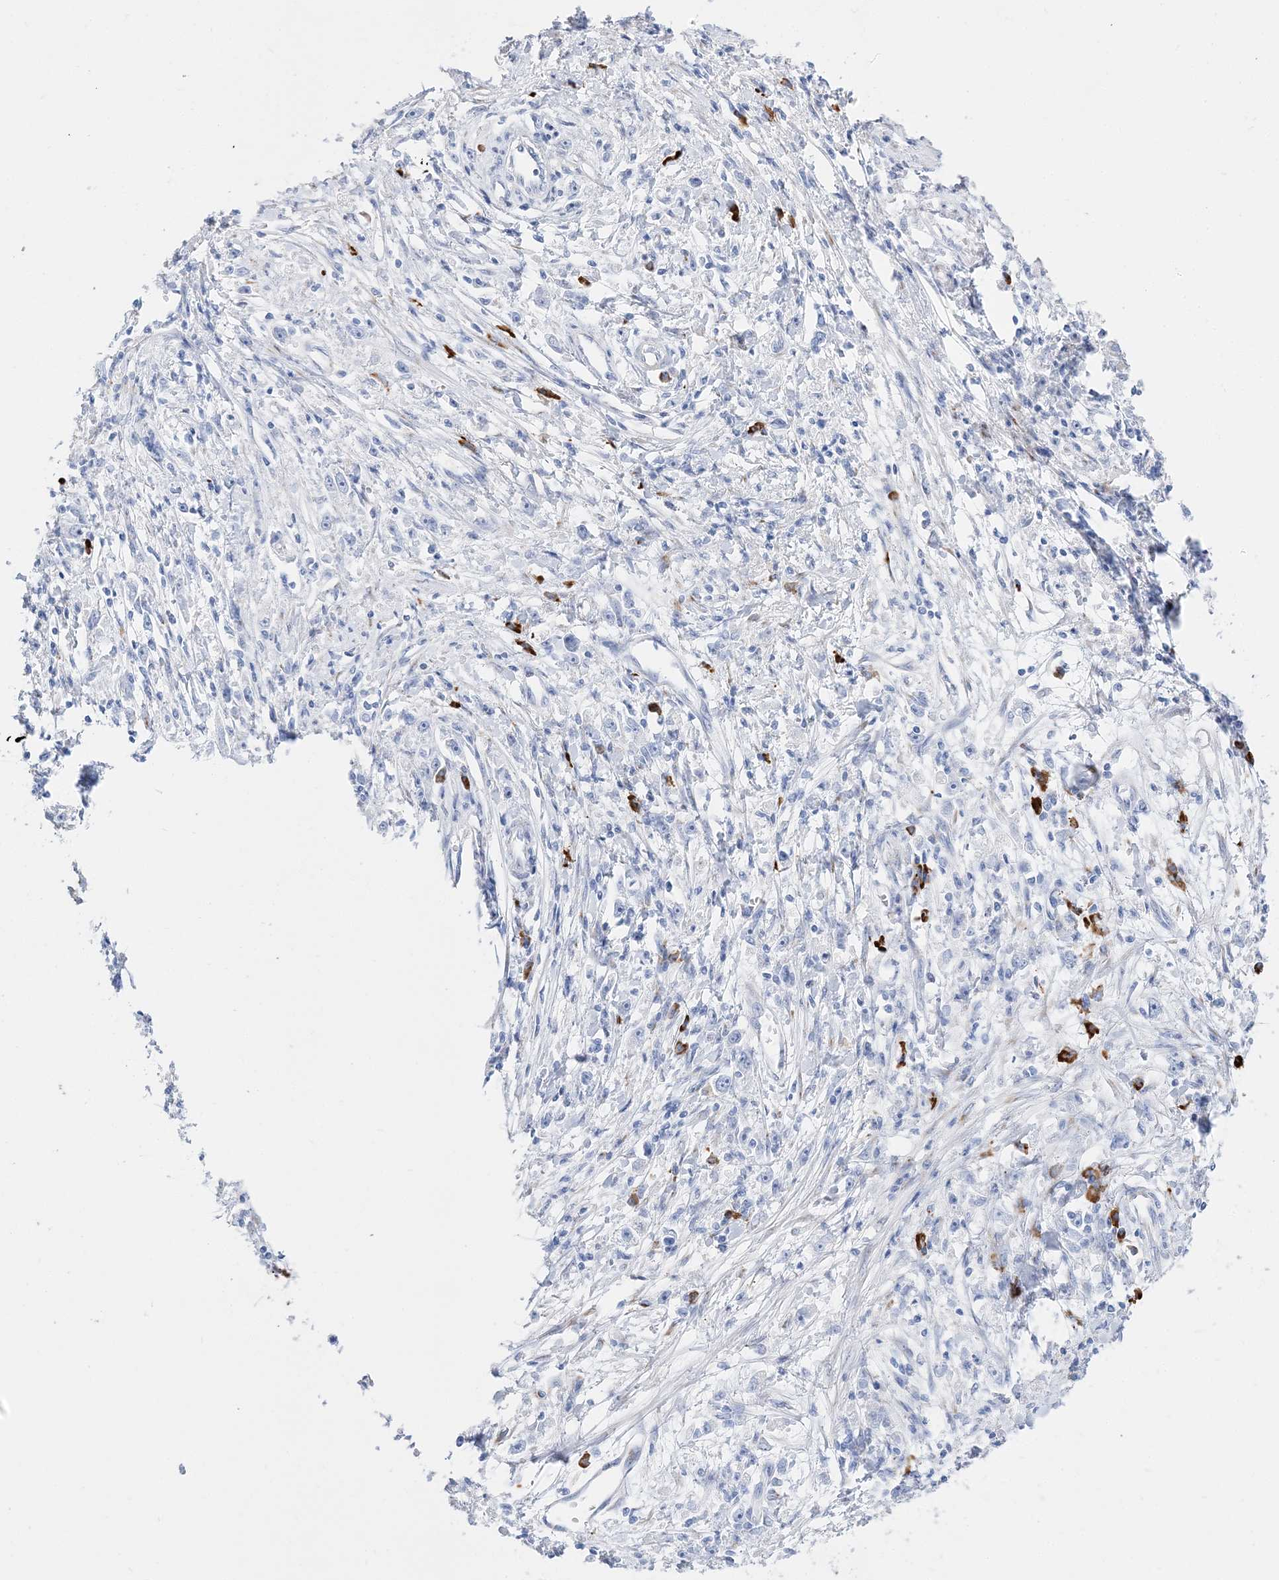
{"staining": {"intensity": "negative", "quantity": "none", "location": "none"}, "tissue": "stomach cancer", "cell_type": "Tumor cells", "image_type": "cancer", "snomed": [{"axis": "morphology", "description": "Adenocarcinoma, NOS"}, {"axis": "topography", "description": "Stomach"}], "caption": "Tumor cells are negative for protein expression in human stomach adenocarcinoma. The staining is performed using DAB brown chromogen with nuclei counter-stained in using hematoxylin.", "gene": "TSPYL6", "patient": {"sex": "female", "age": 59}}